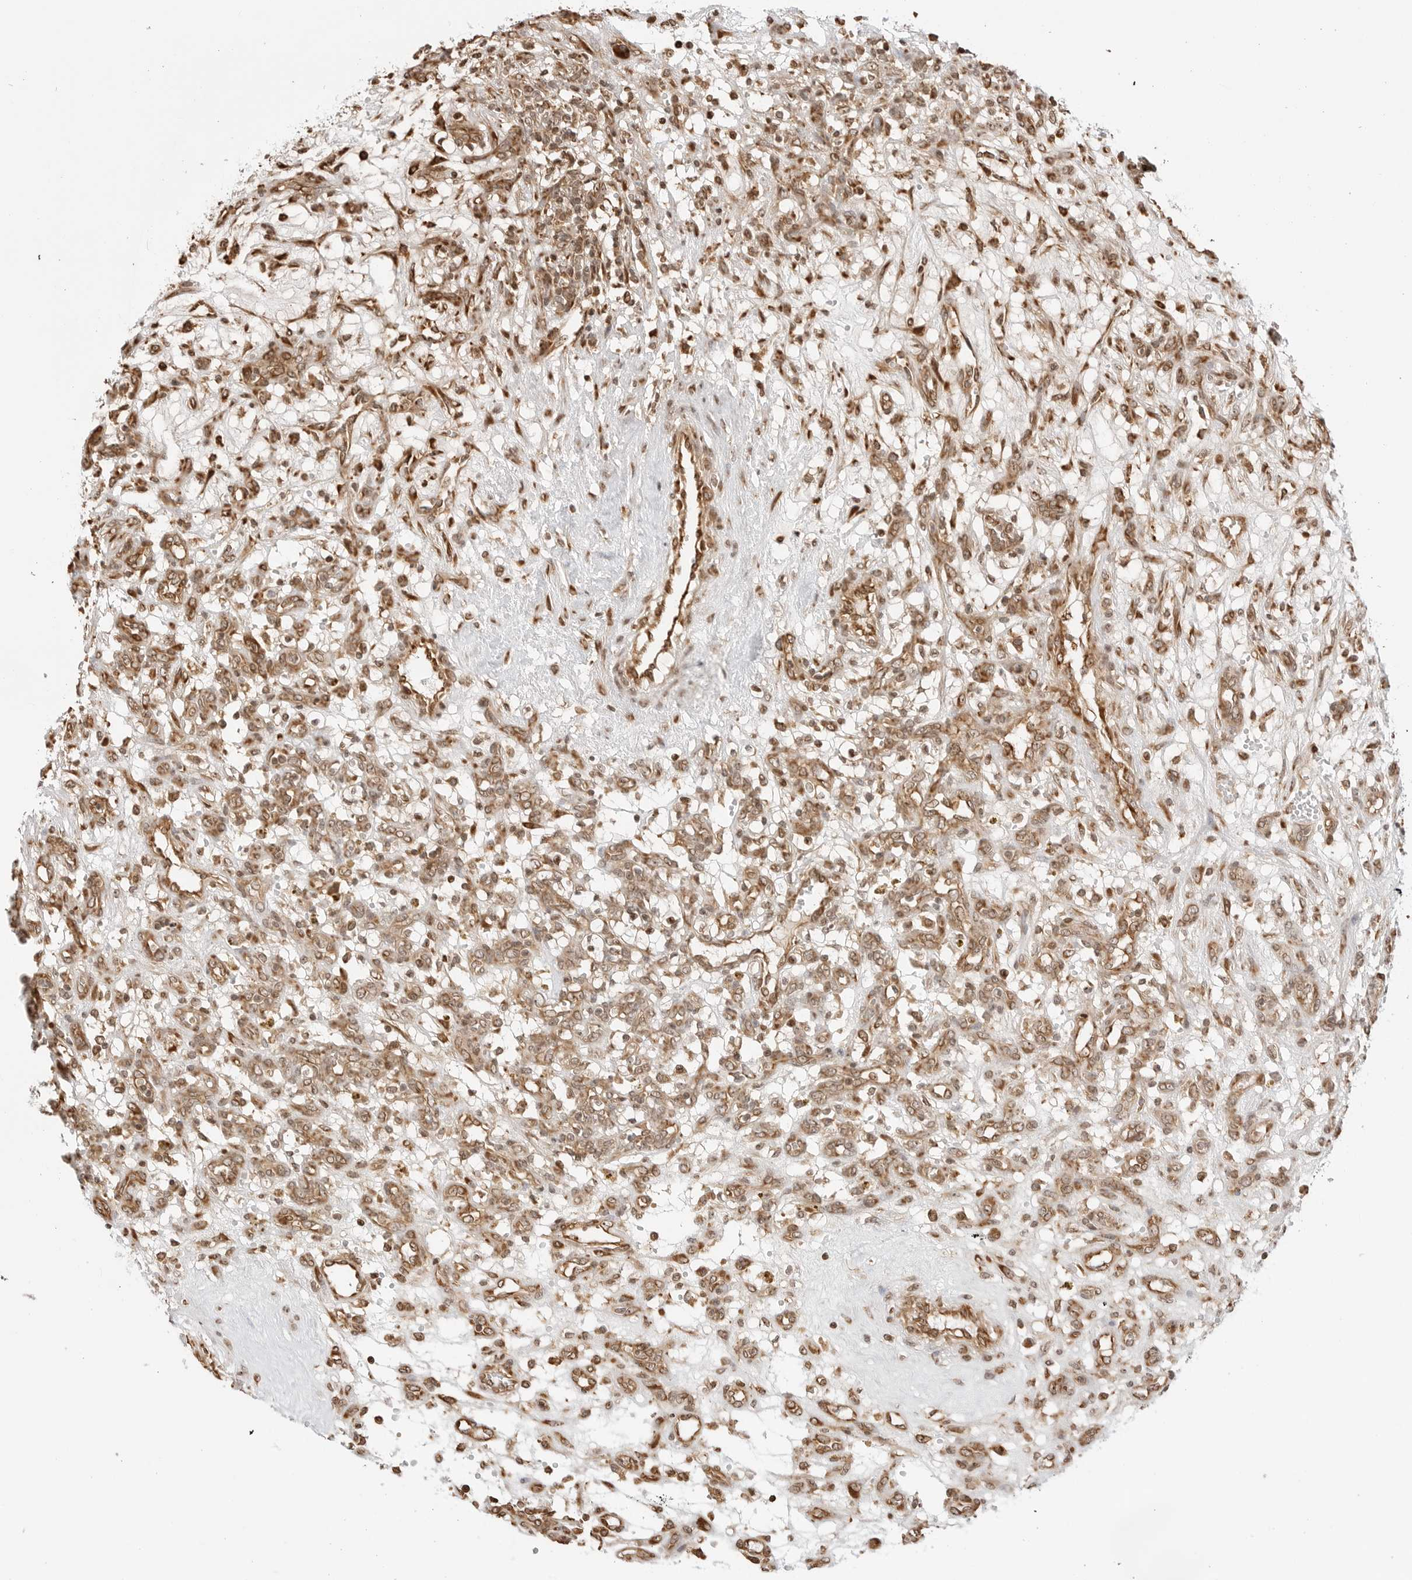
{"staining": {"intensity": "moderate", "quantity": ">75%", "location": "cytoplasmic/membranous,nuclear"}, "tissue": "renal cancer", "cell_type": "Tumor cells", "image_type": "cancer", "snomed": [{"axis": "morphology", "description": "Adenocarcinoma, NOS"}, {"axis": "topography", "description": "Kidney"}], "caption": "Renal adenocarcinoma tissue reveals moderate cytoplasmic/membranous and nuclear staining in about >75% of tumor cells", "gene": "FKBP14", "patient": {"sex": "female", "age": 57}}